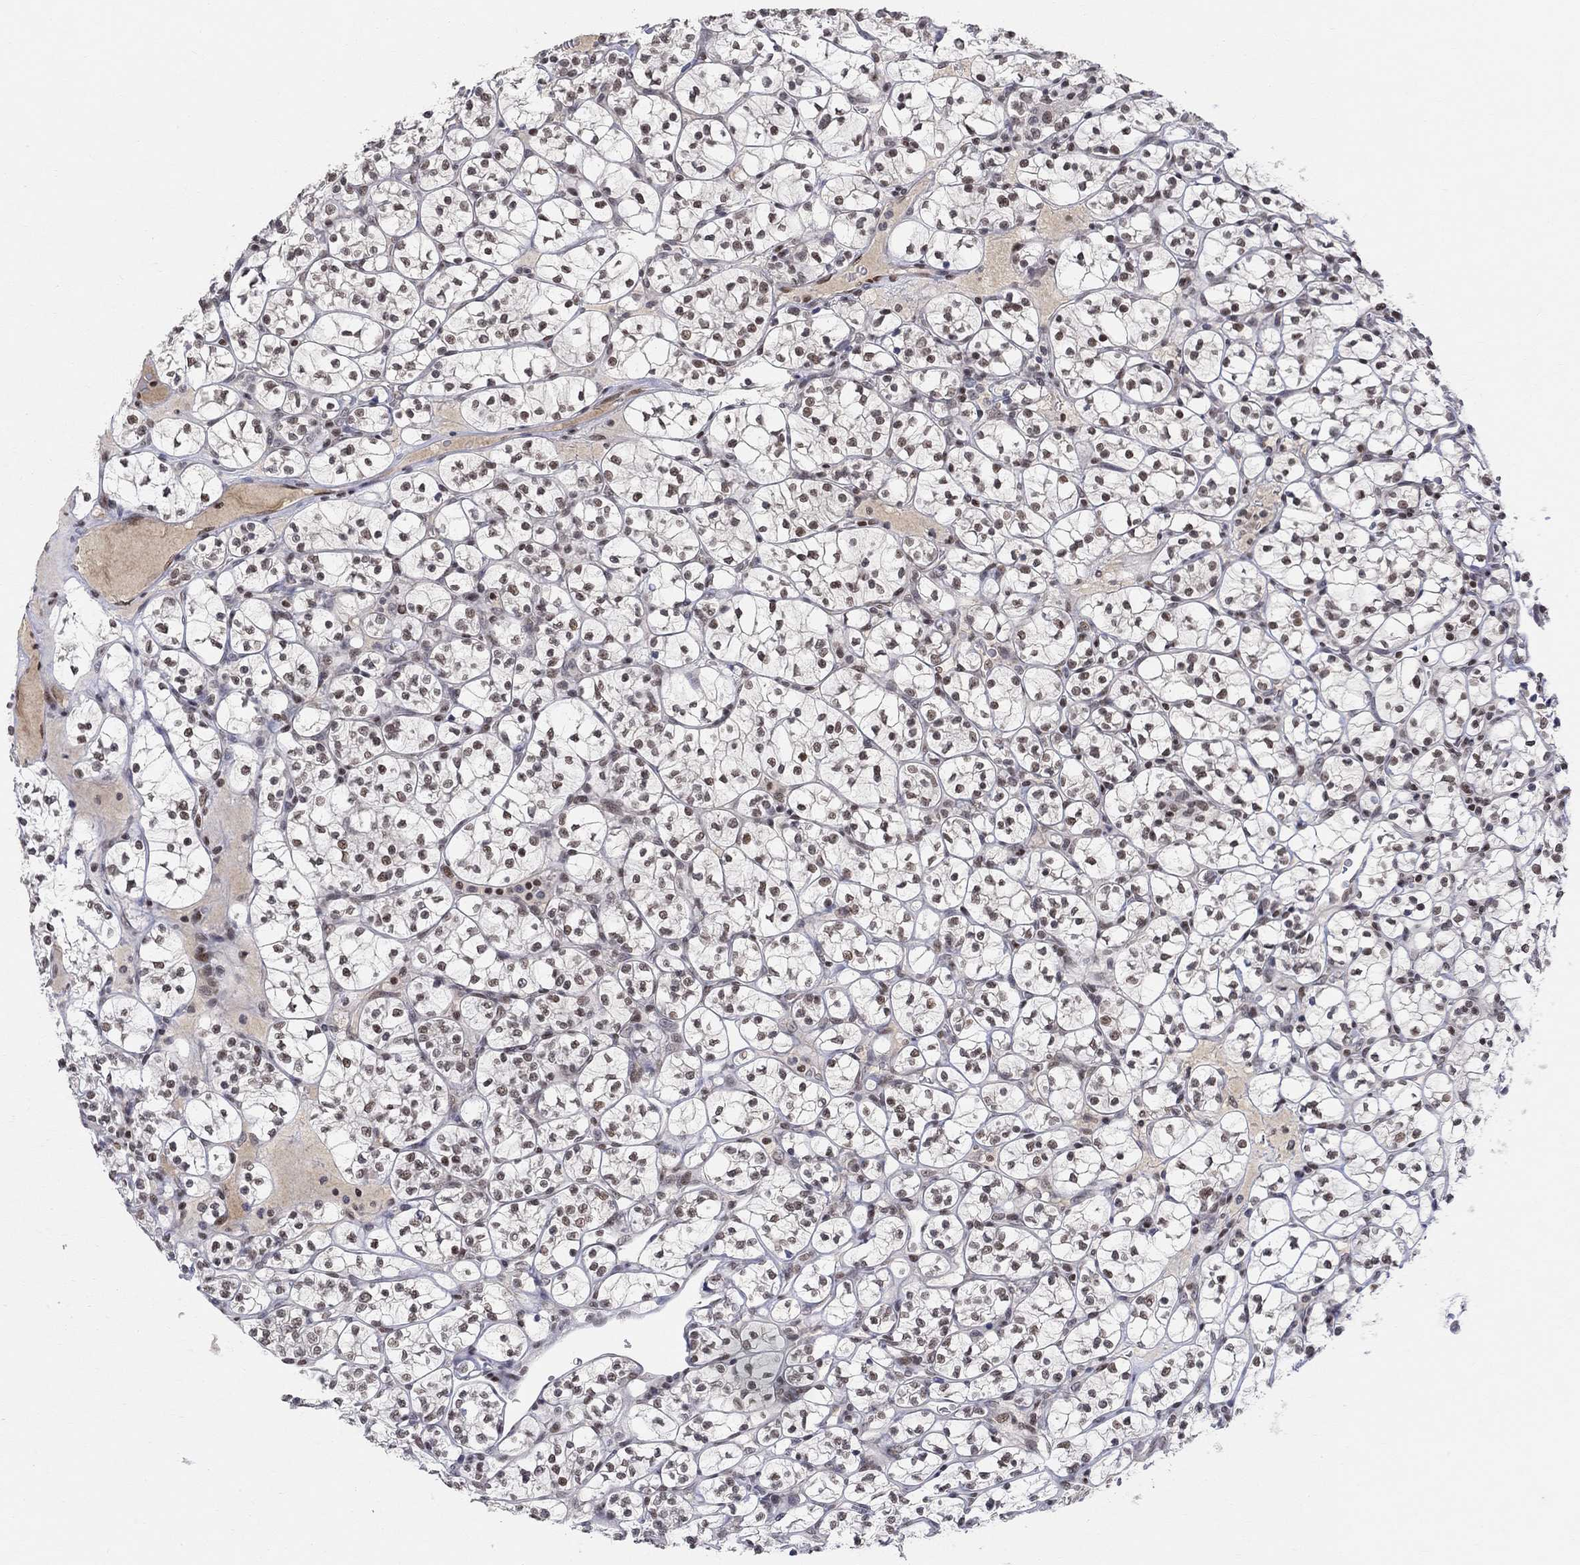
{"staining": {"intensity": "moderate", "quantity": "25%-75%", "location": "nuclear"}, "tissue": "renal cancer", "cell_type": "Tumor cells", "image_type": "cancer", "snomed": [{"axis": "morphology", "description": "Adenocarcinoma, NOS"}, {"axis": "topography", "description": "Kidney"}], "caption": "Renal adenocarcinoma stained with immunohistochemistry (IHC) demonstrates moderate nuclear positivity in approximately 25%-75% of tumor cells.", "gene": "KLF12", "patient": {"sex": "female", "age": 89}}